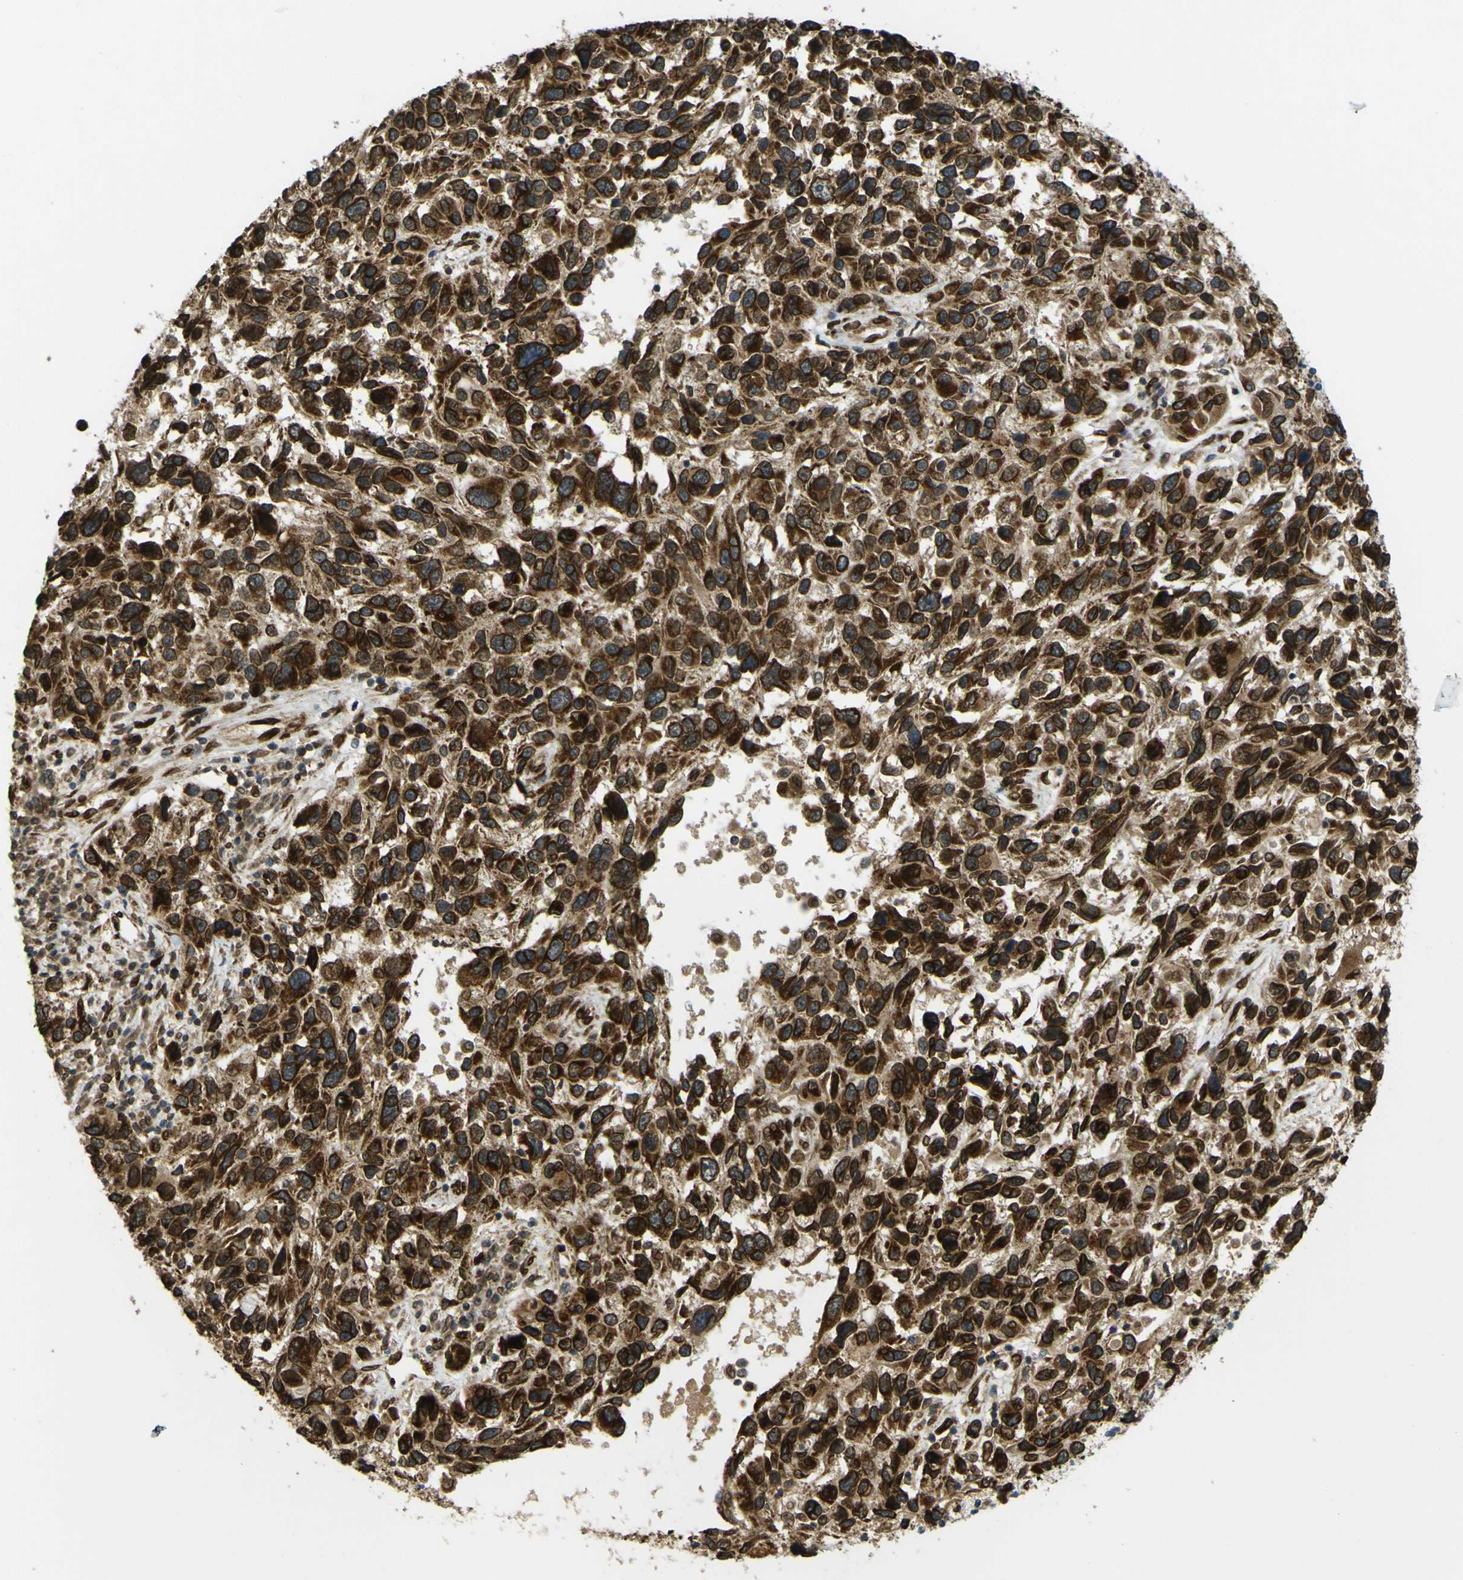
{"staining": {"intensity": "strong", "quantity": ">75%", "location": "cytoplasmic/membranous,nuclear"}, "tissue": "melanoma", "cell_type": "Tumor cells", "image_type": "cancer", "snomed": [{"axis": "morphology", "description": "Malignant melanoma, NOS"}, {"axis": "topography", "description": "Skin"}], "caption": "Tumor cells reveal strong cytoplasmic/membranous and nuclear expression in approximately >75% of cells in melanoma. (DAB (3,3'-diaminobenzidine) IHC with brightfield microscopy, high magnification).", "gene": "GALNT1", "patient": {"sex": "male", "age": 53}}